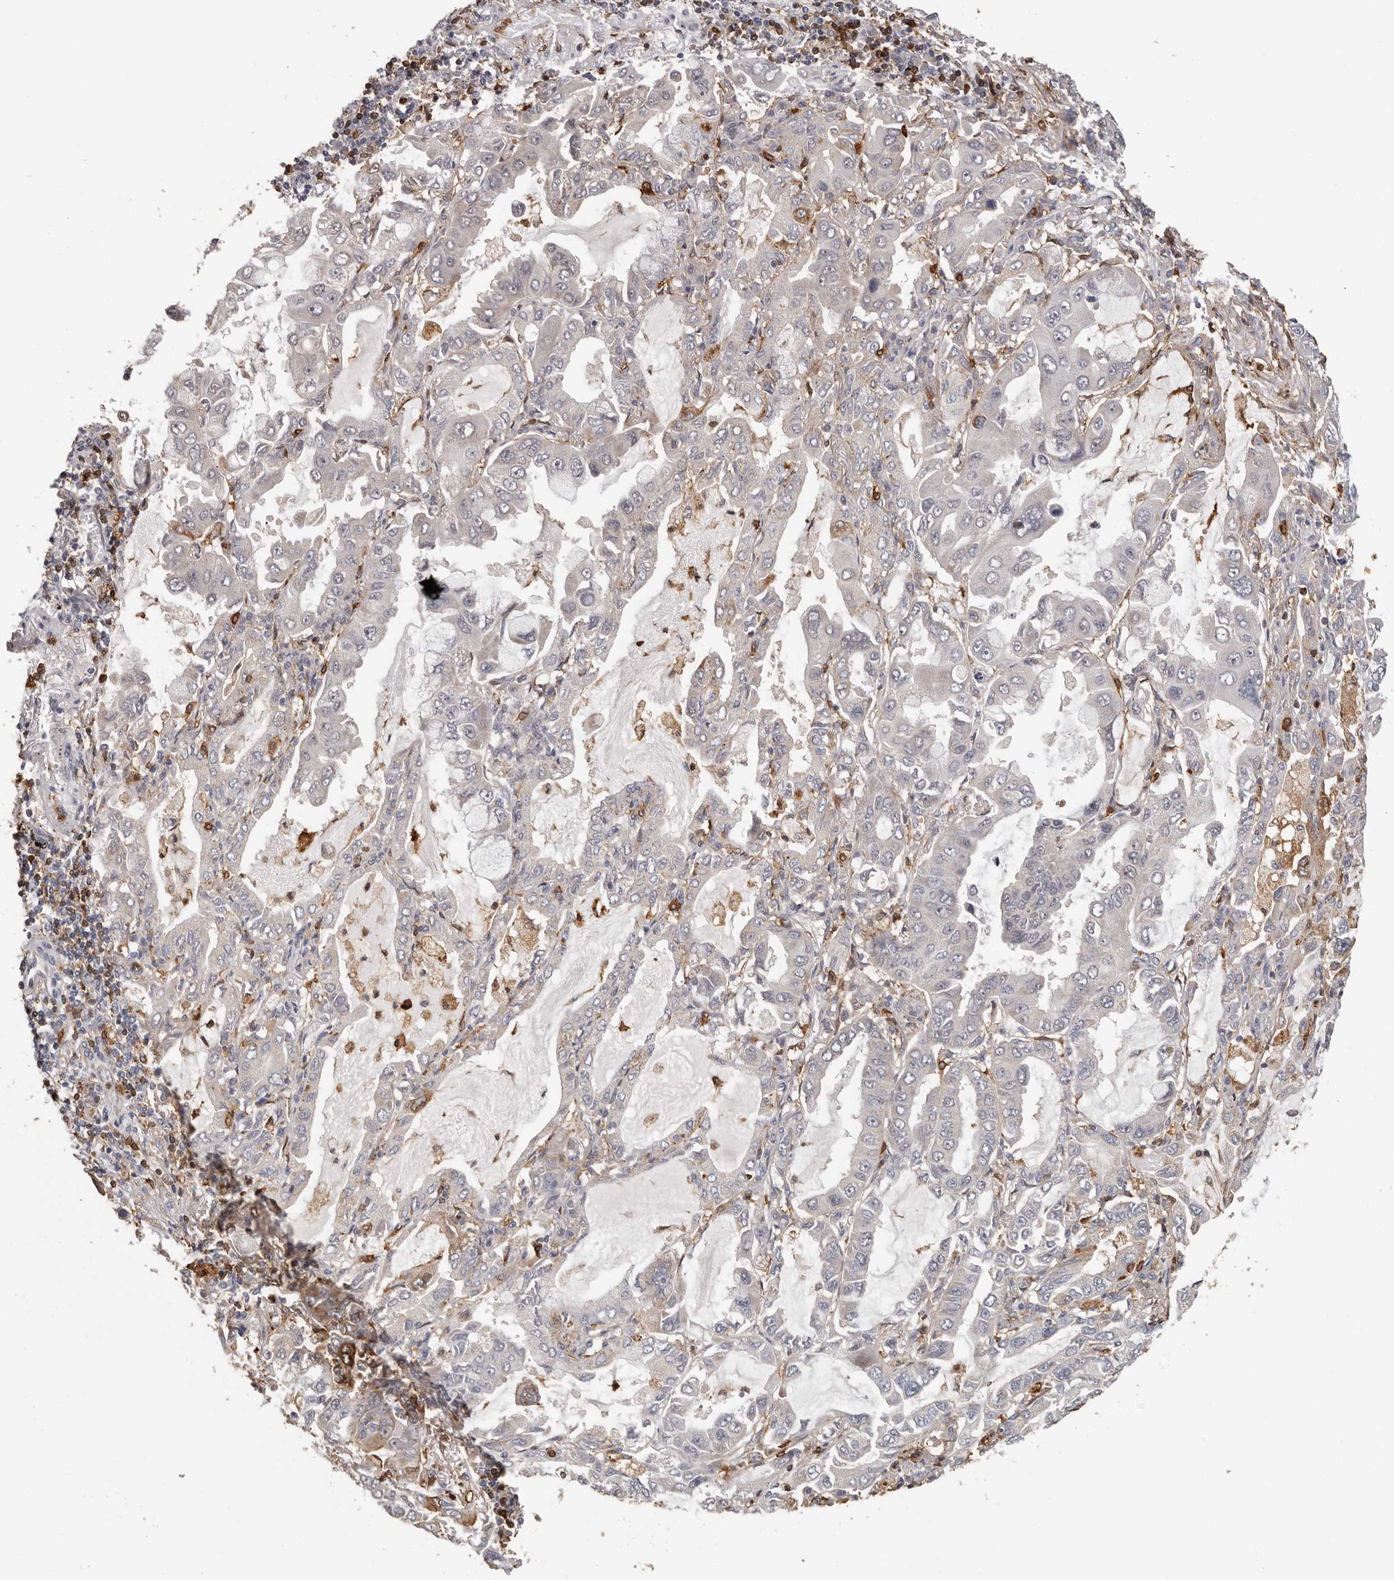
{"staining": {"intensity": "negative", "quantity": "none", "location": "none"}, "tissue": "lung cancer", "cell_type": "Tumor cells", "image_type": "cancer", "snomed": [{"axis": "morphology", "description": "Adenocarcinoma, NOS"}, {"axis": "topography", "description": "Lung"}], "caption": "Micrograph shows no protein expression in tumor cells of lung cancer (adenocarcinoma) tissue.", "gene": "PRR12", "patient": {"sex": "male", "age": 64}}